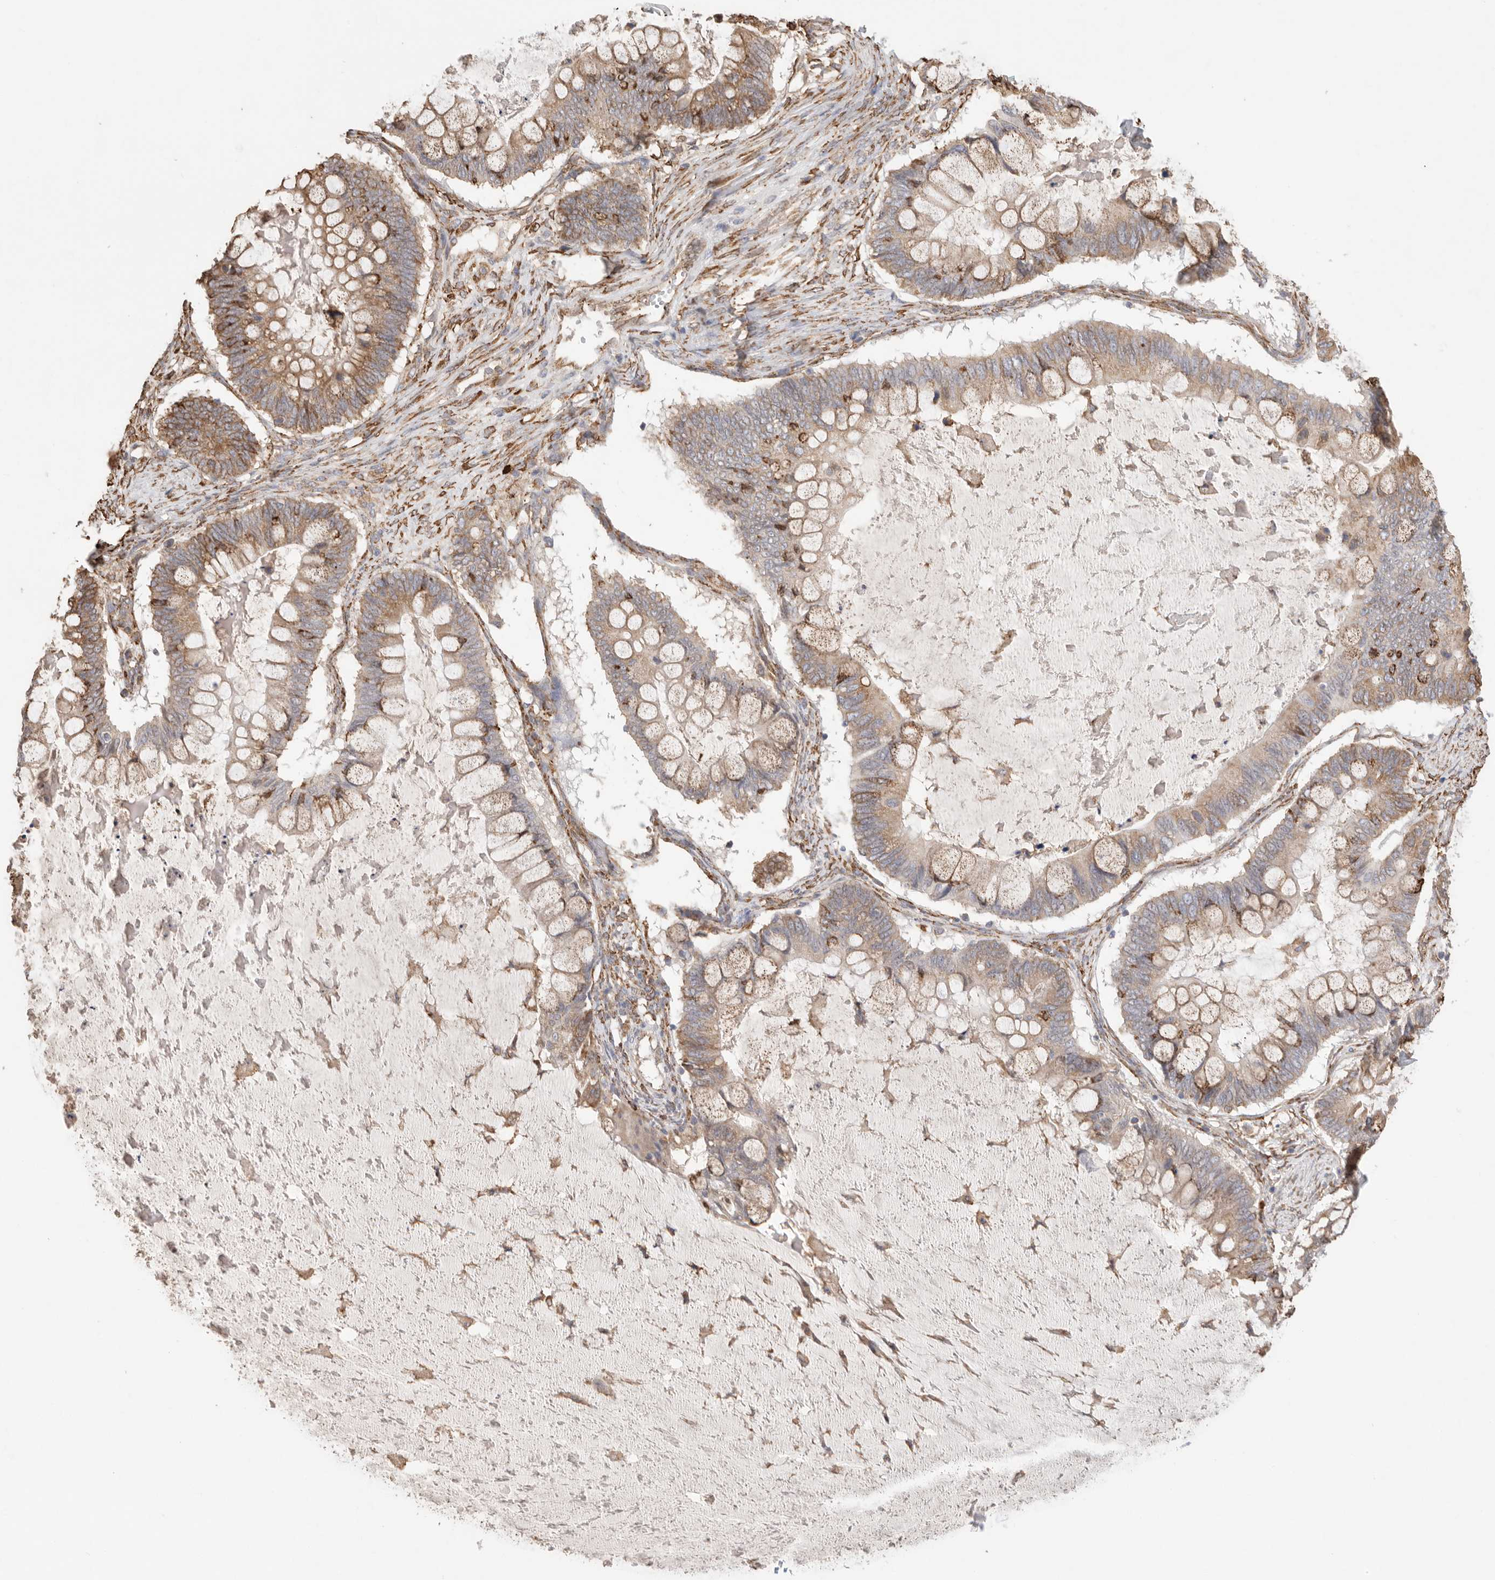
{"staining": {"intensity": "moderate", "quantity": ">75%", "location": "cytoplasmic/membranous"}, "tissue": "ovarian cancer", "cell_type": "Tumor cells", "image_type": "cancer", "snomed": [{"axis": "morphology", "description": "Cystadenocarcinoma, mucinous, NOS"}, {"axis": "topography", "description": "Ovary"}], "caption": "Ovarian mucinous cystadenocarcinoma stained for a protein (brown) shows moderate cytoplasmic/membranous positive staining in about >75% of tumor cells.", "gene": "BLOC1S5", "patient": {"sex": "female", "age": 61}}